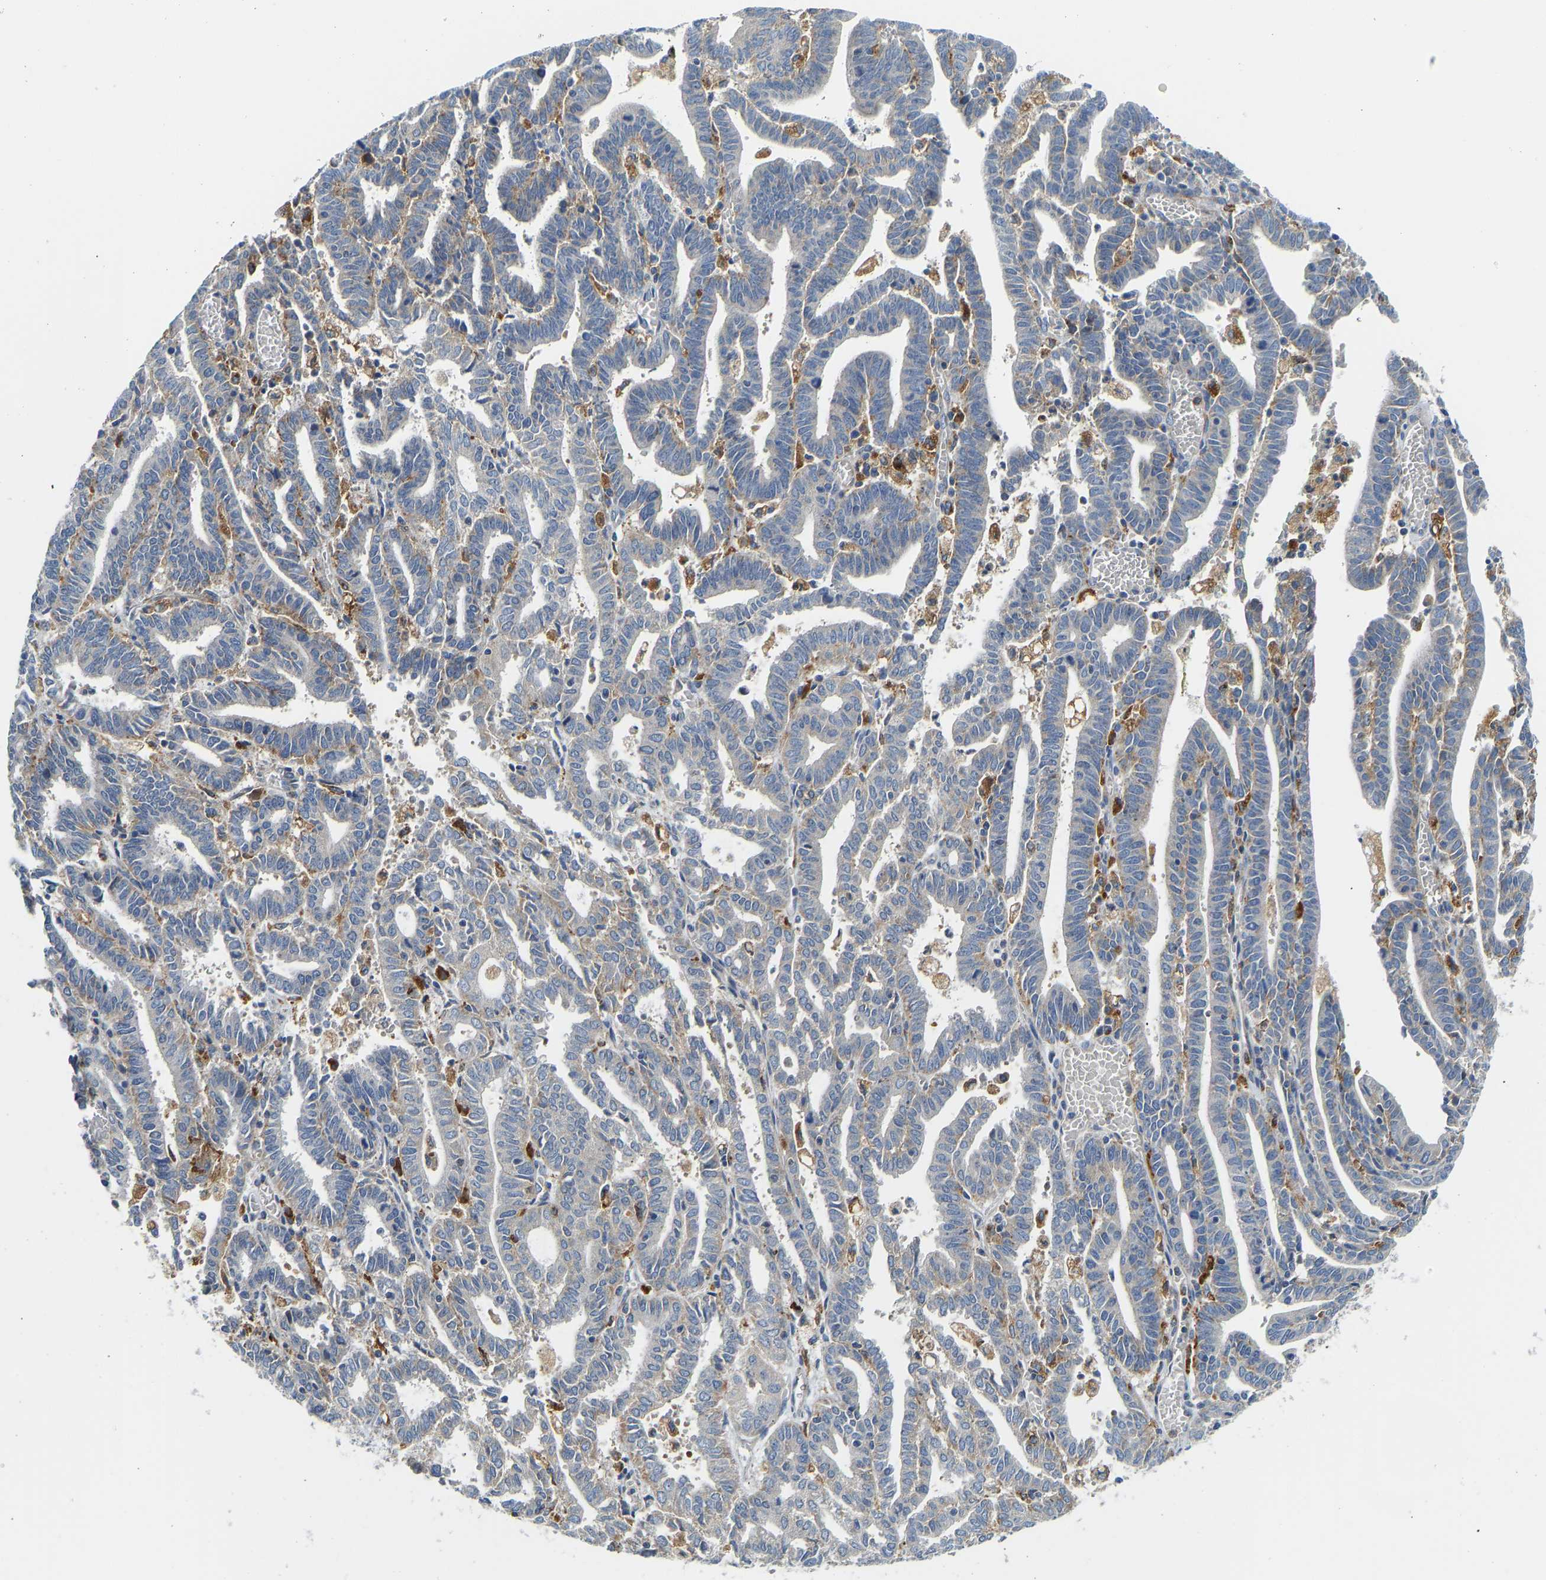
{"staining": {"intensity": "negative", "quantity": "none", "location": "none"}, "tissue": "endometrial cancer", "cell_type": "Tumor cells", "image_type": "cancer", "snomed": [{"axis": "morphology", "description": "Adenocarcinoma, NOS"}, {"axis": "topography", "description": "Uterus"}], "caption": "Adenocarcinoma (endometrial) was stained to show a protein in brown. There is no significant positivity in tumor cells. (Brightfield microscopy of DAB (3,3'-diaminobenzidine) immunohistochemistry (IHC) at high magnification).", "gene": "ATP6V1E1", "patient": {"sex": "female", "age": 83}}